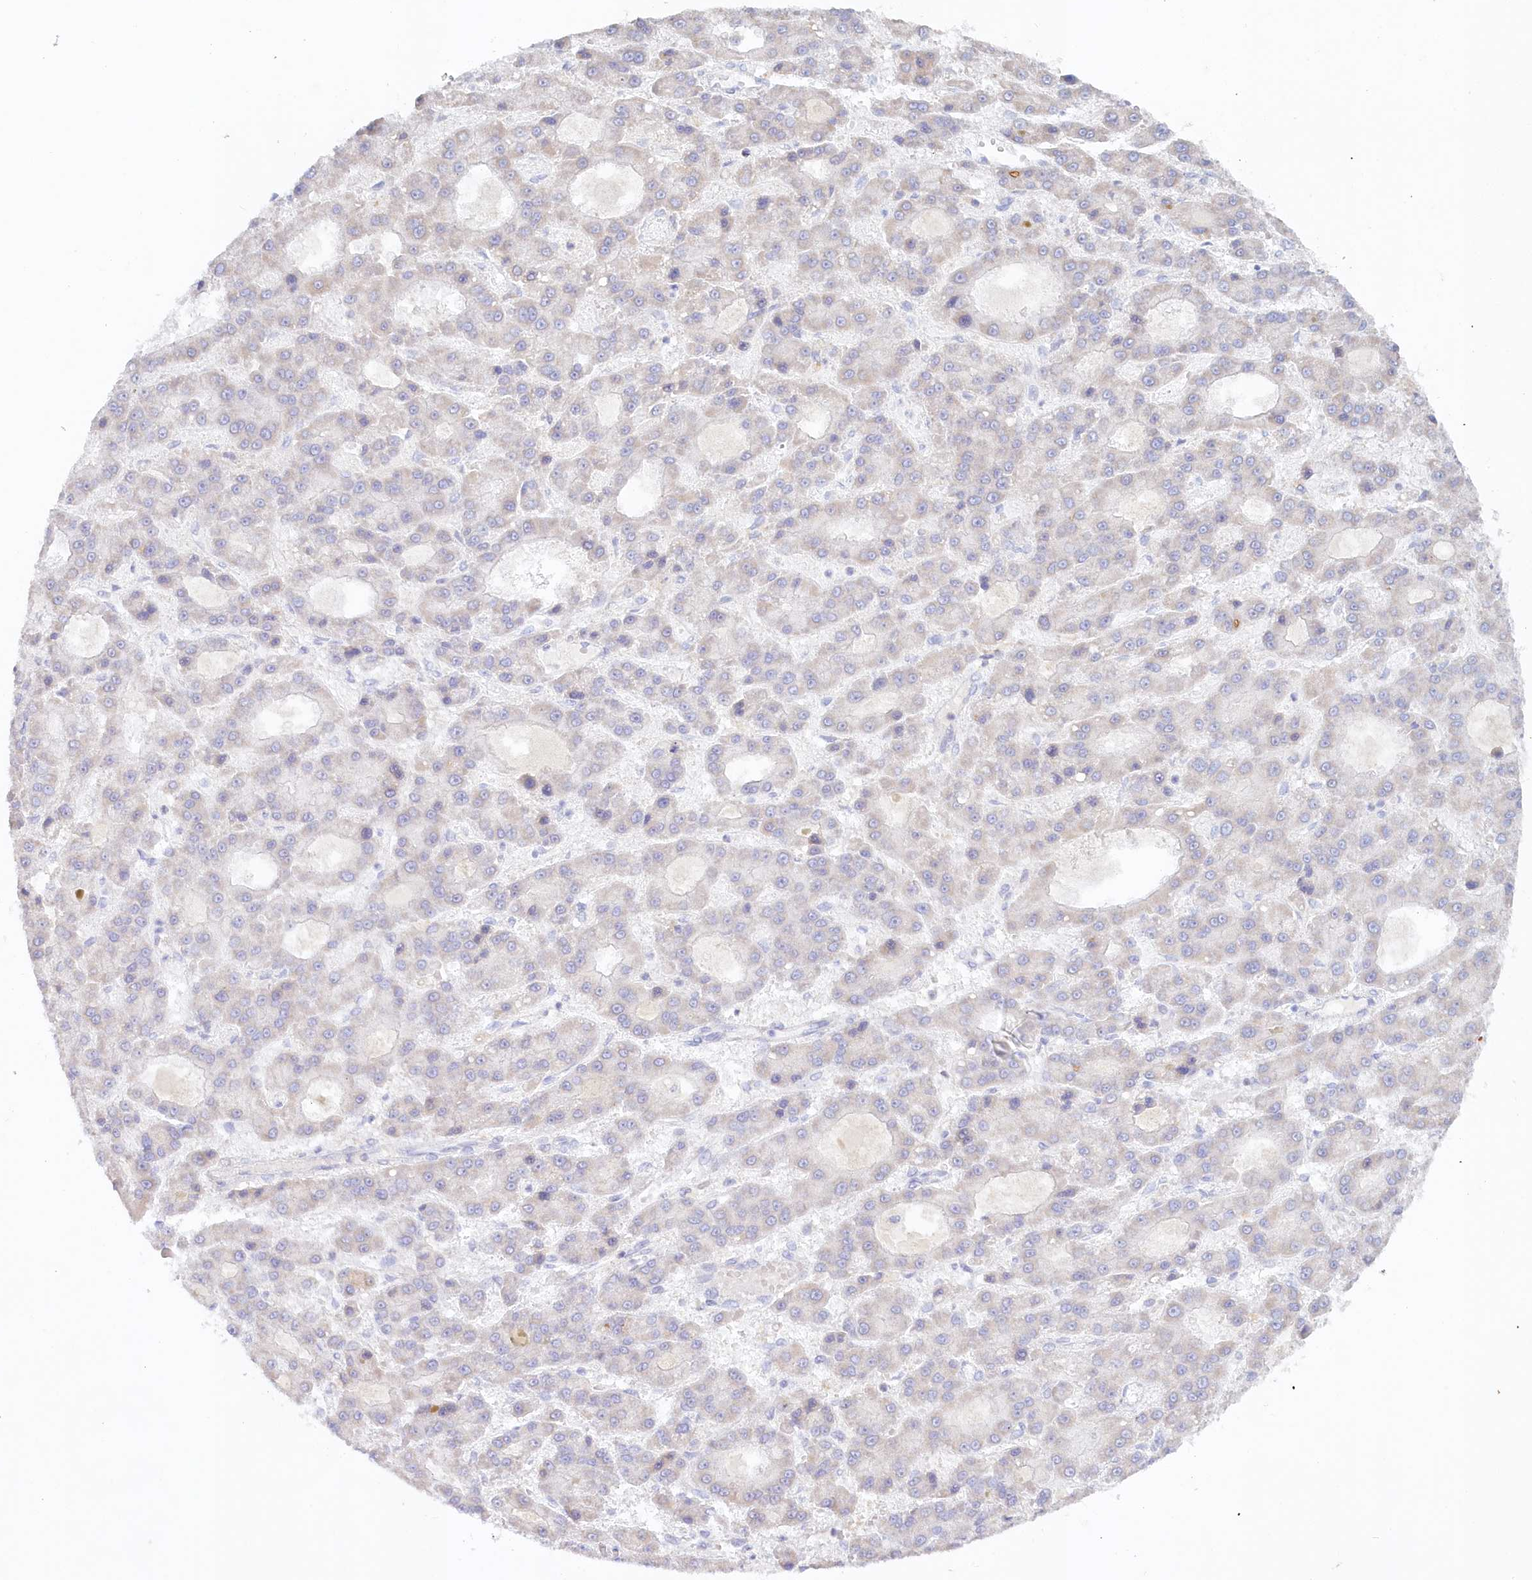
{"staining": {"intensity": "negative", "quantity": "none", "location": "none"}, "tissue": "liver cancer", "cell_type": "Tumor cells", "image_type": "cancer", "snomed": [{"axis": "morphology", "description": "Carcinoma, Hepatocellular, NOS"}, {"axis": "topography", "description": "Liver"}], "caption": "The IHC photomicrograph has no significant expression in tumor cells of liver cancer (hepatocellular carcinoma) tissue. Brightfield microscopy of immunohistochemistry stained with DAB (3,3'-diaminobenzidine) (brown) and hematoxylin (blue), captured at high magnification.", "gene": "PSAPL1", "patient": {"sex": "male", "age": 70}}